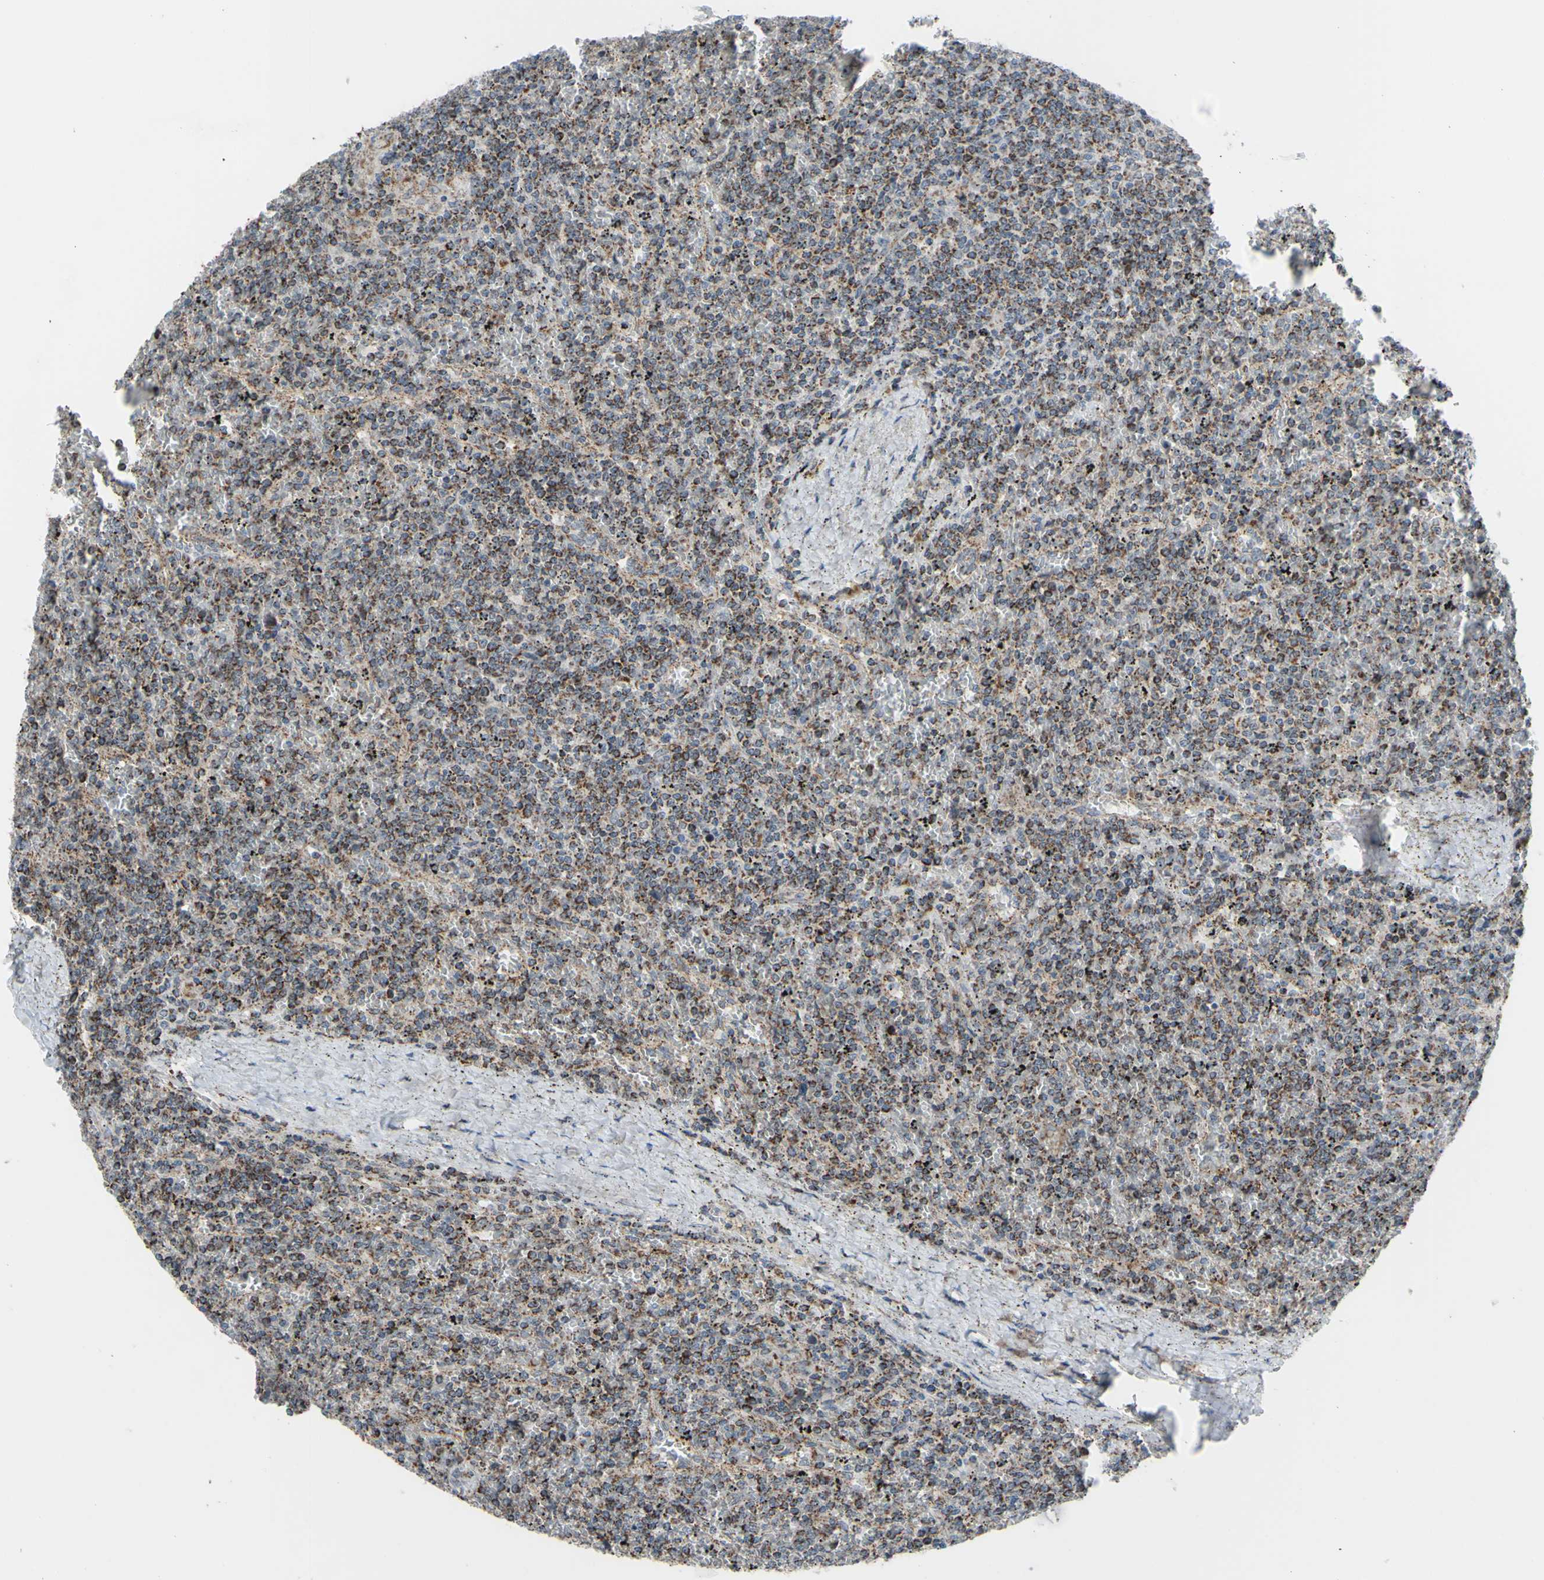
{"staining": {"intensity": "moderate", "quantity": "25%-75%", "location": "cytoplasmic/membranous"}, "tissue": "lymphoma", "cell_type": "Tumor cells", "image_type": "cancer", "snomed": [{"axis": "morphology", "description": "Malignant lymphoma, non-Hodgkin's type, Low grade"}, {"axis": "topography", "description": "Spleen"}], "caption": "Moderate cytoplasmic/membranous positivity is identified in approximately 25%-75% of tumor cells in malignant lymphoma, non-Hodgkin's type (low-grade).", "gene": "GLT8D1", "patient": {"sex": "female", "age": 19}}